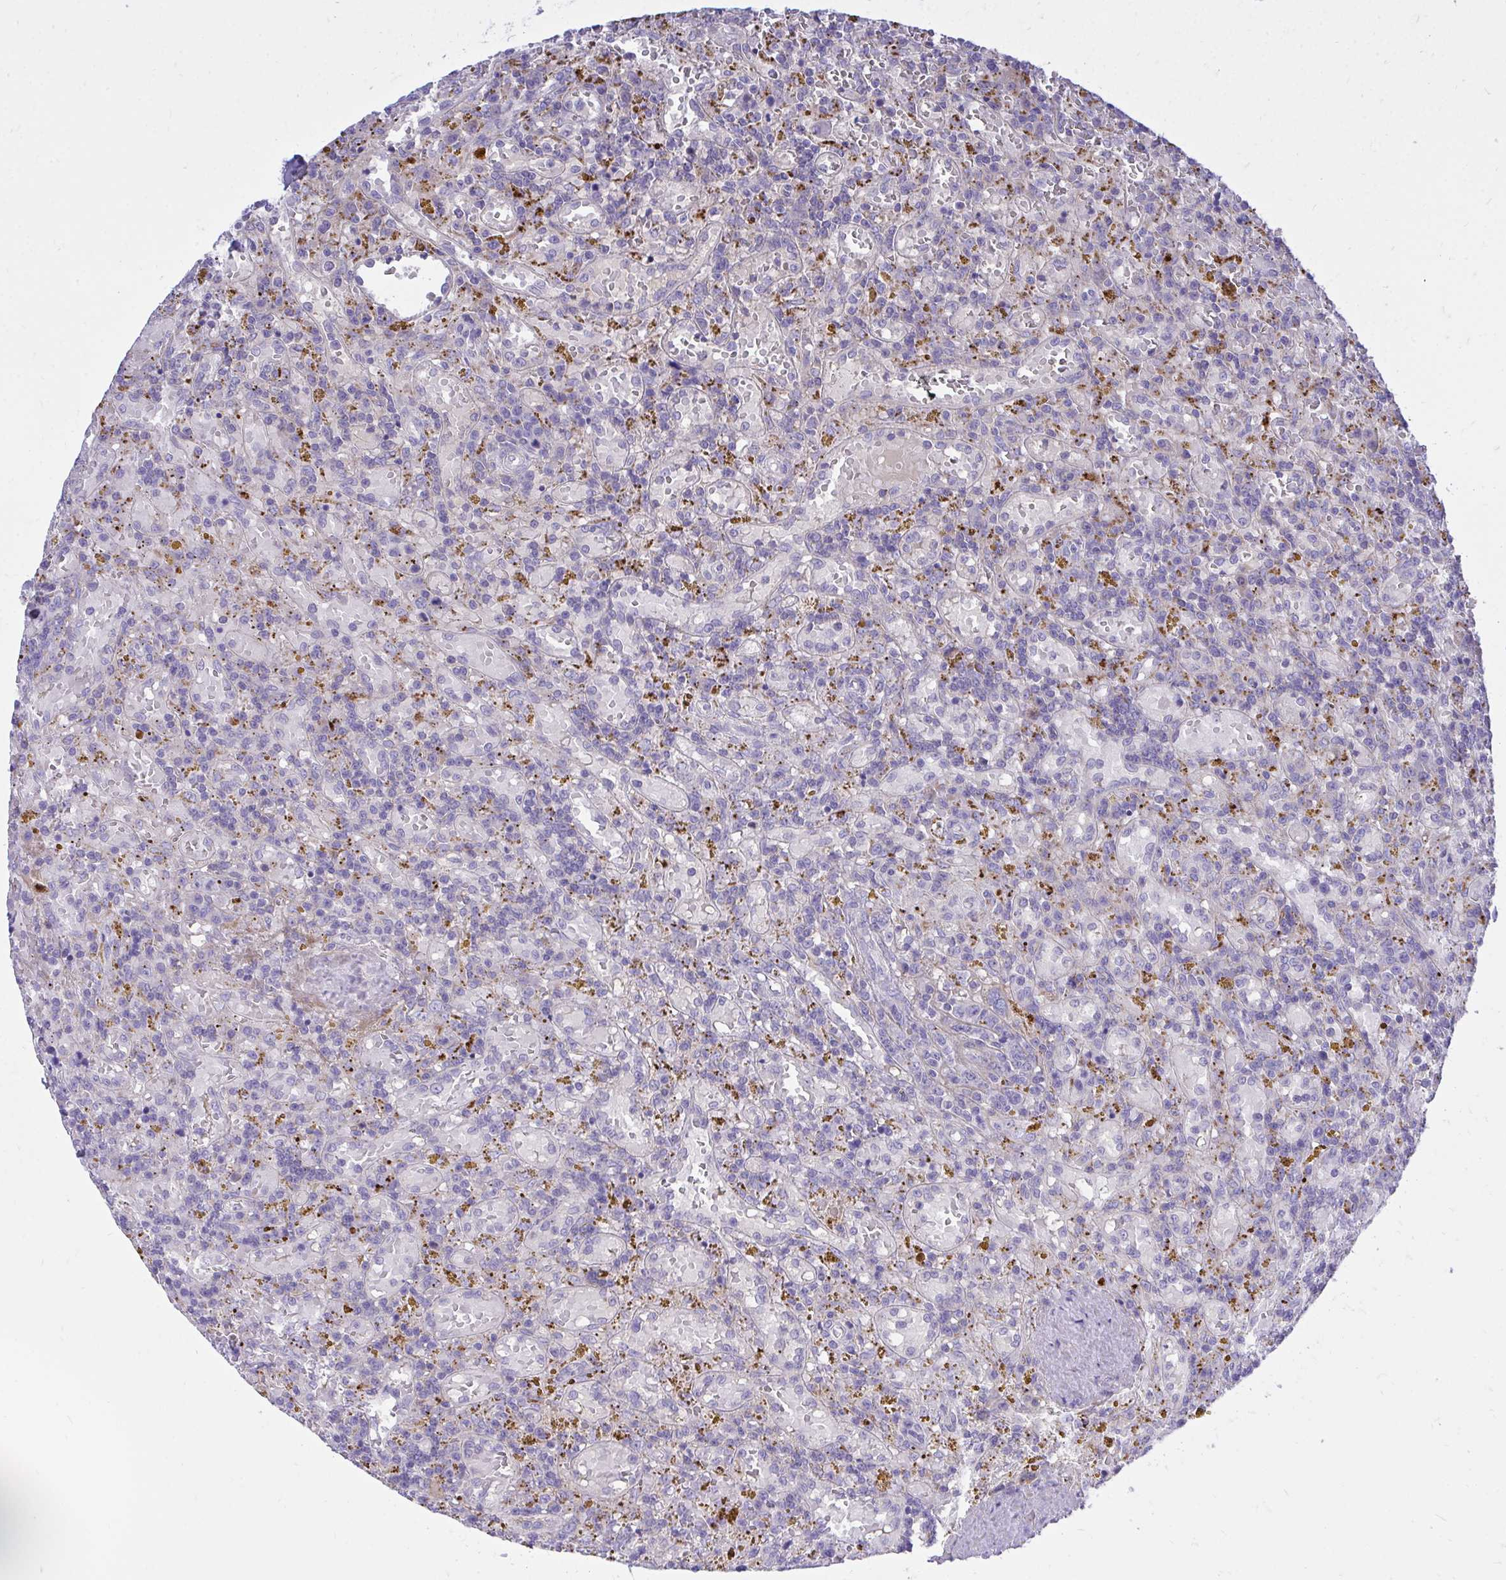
{"staining": {"intensity": "negative", "quantity": "none", "location": "none"}, "tissue": "lymphoma", "cell_type": "Tumor cells", "image_type": "cancer", "snomed": [{"axis": "morphology", "description": "Malignant lymphoma, non-Hodgkin's type, Low grade"}, {"axis": "topography", "description": "Spleen"}], "caption": "There is no significant positivity in tumor cells of low-grade malignant lymphoma, non-Hodgkin's type.", "gene": "TP53I11", "patient": {"sex": "female", "age": 65}}